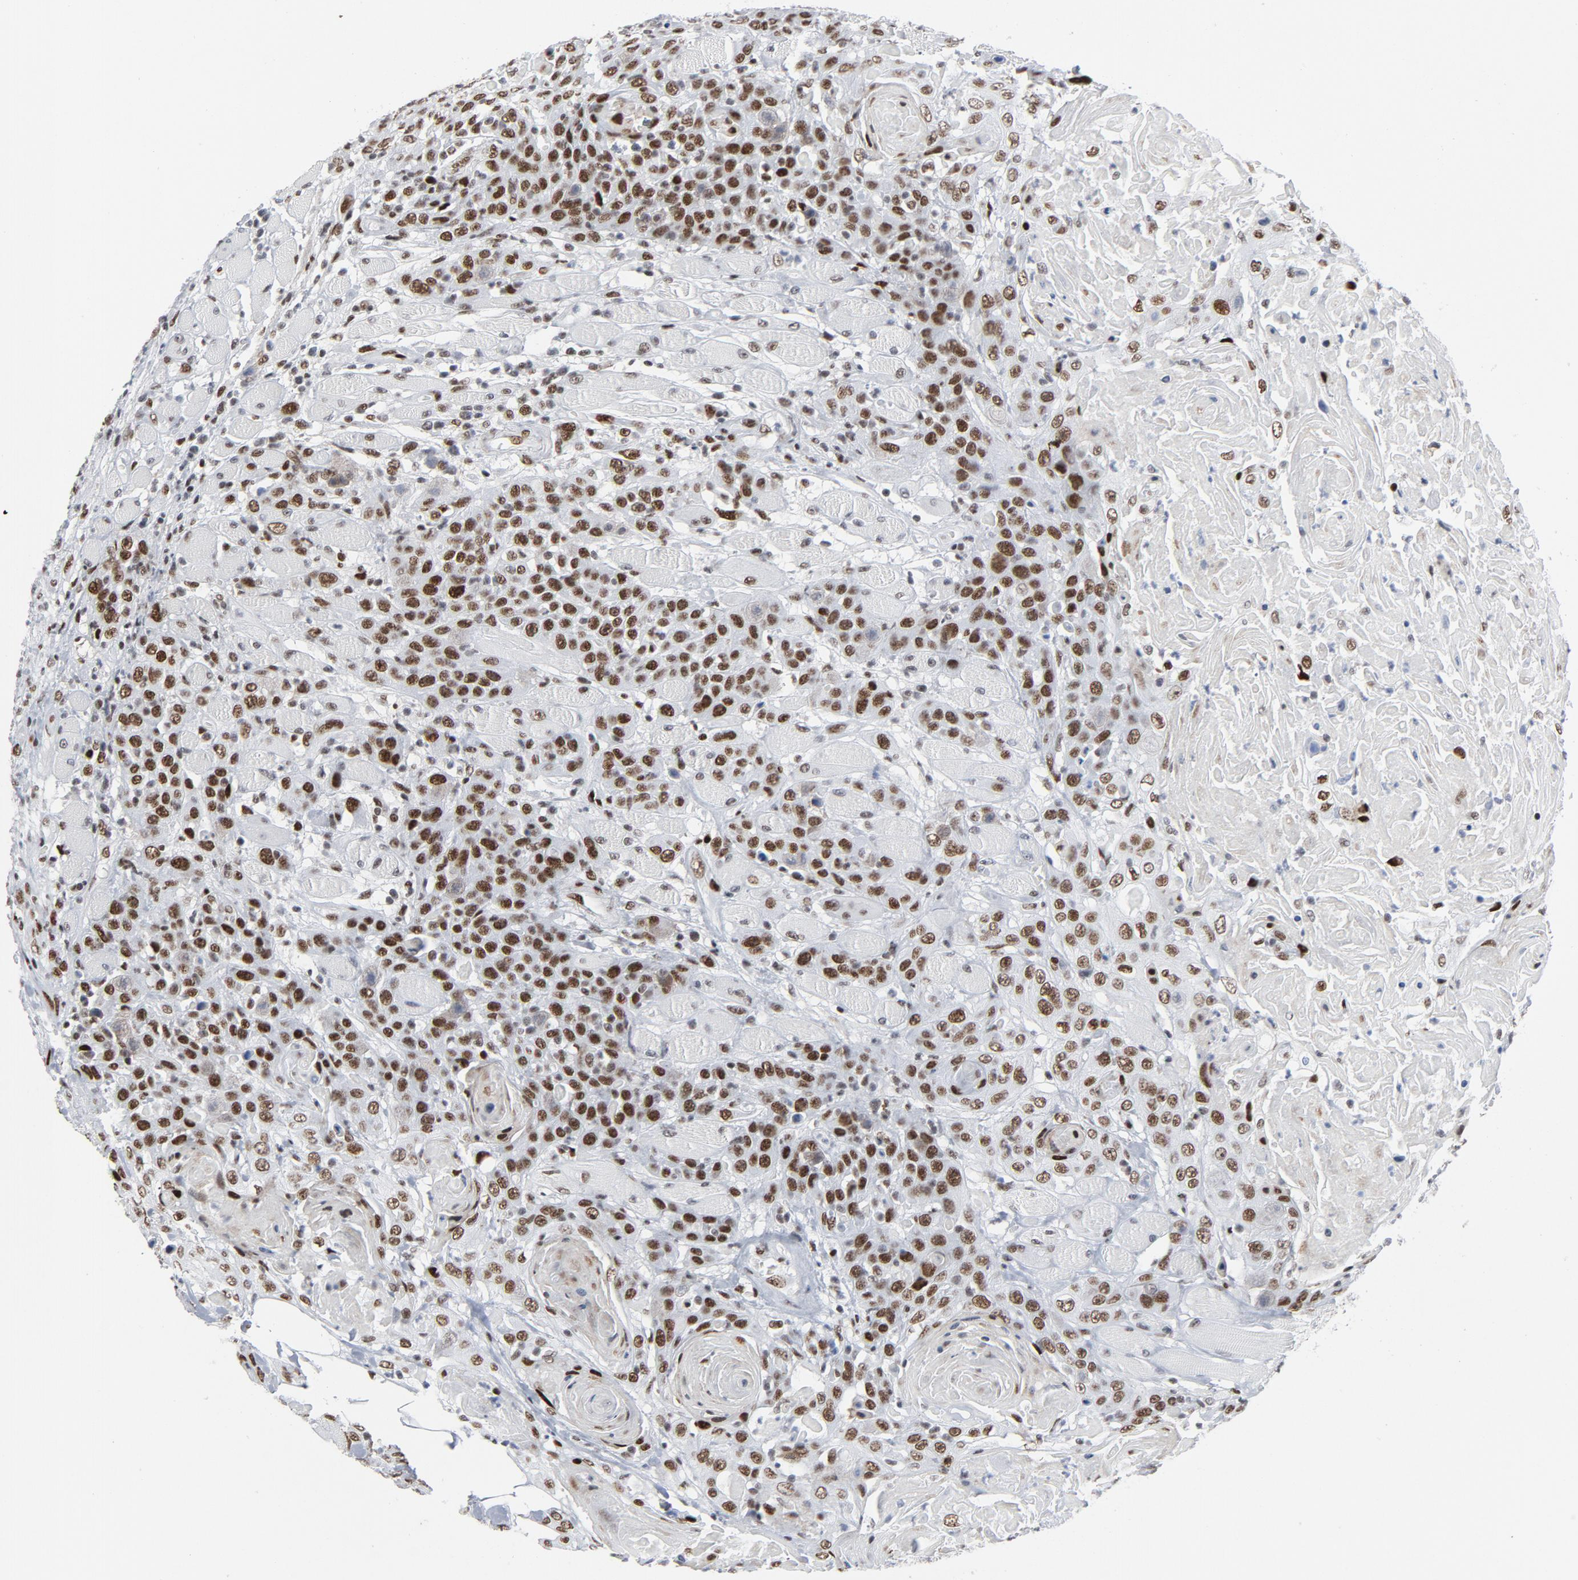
{"staining": {"intensity": "moderate", "quantity": ">75%", "location": "nuclear"}, "tissue": "head and neck cancer", "cell_type": "Tumor cells", "image_type": "cancer", "snomed": [{"axis": "morphology", "description": "Squamous cell carcinoma, NOS"}, {"axis": "topography", "description": "Head-Neck"}], "caption": "Immunohistochemistry (IHC) micrograph of neoplastic tissue: head and neck cancer (squamous cell carcinoma) stained using IHC exhibits medium levels of moderate protein expression localized specifically in the nuclear of tumor cells, appearing as a nuclear brown color.", "gene": "HSF1", "patient": {"sex": "female", "age": 84}}